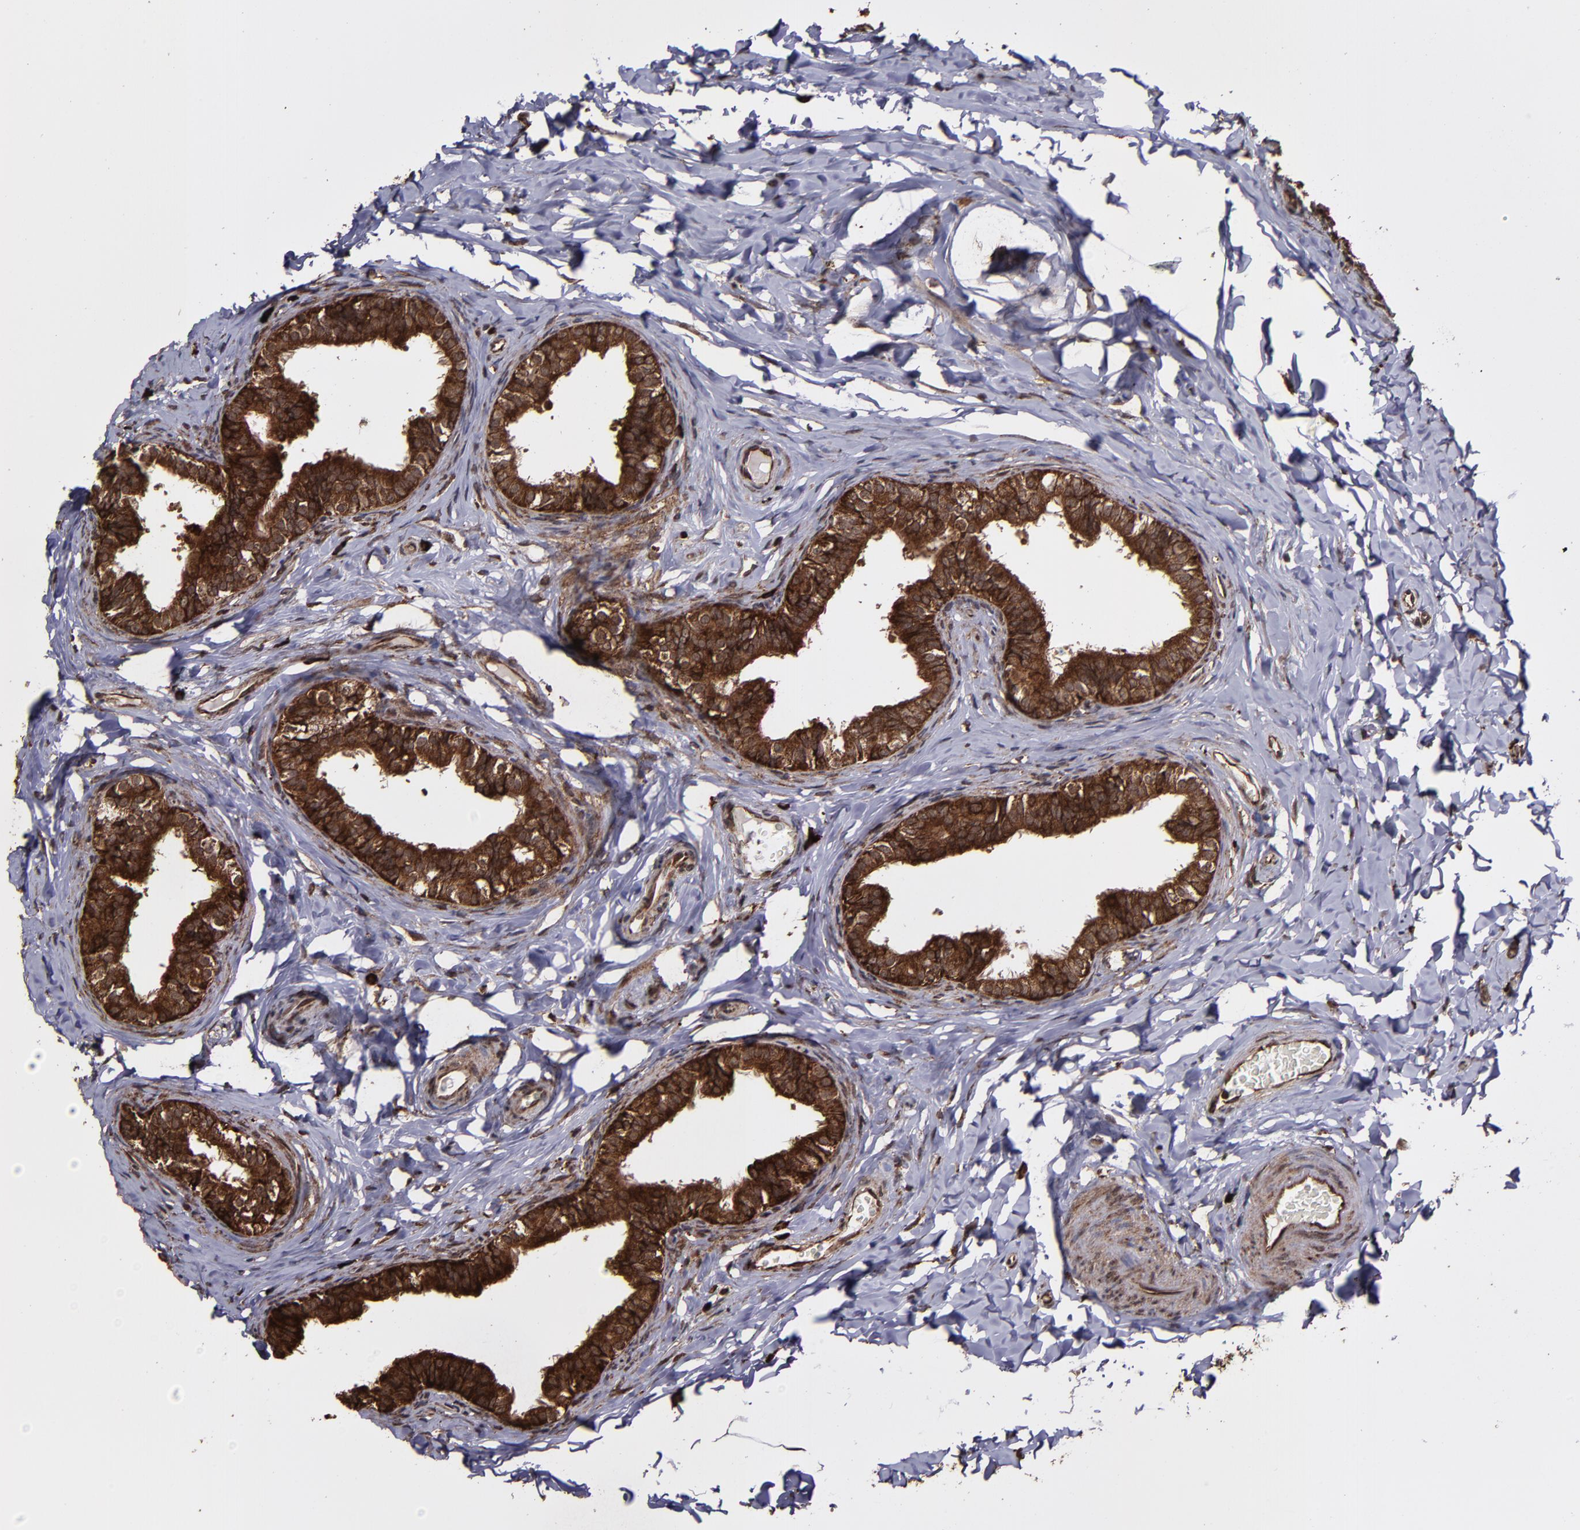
{"staining": {"intensity": "strong", "quantity": ">75%", "location": "cytoplasmic/membranous,nuclear"}, "tissue": "epididymis", "cell_type": "Glandular cells", "image_type": "normal", "snomed": [{"axis": "morphology", "description": "Normal tissue, NOS"}, {"axis": "topography", "description": "Soft tissue"}, {"axis": "topography", "description": "Epididymis"}], "caption": "Immunohistochemistry micrograph of normal human epididymis stained for a protein (brown), which shows high levels of strong cytoplasmic/membranous,nuclear positivity in approximately >75% of glandular cells.", "gene": "EIF4ENIF1", "patient": {"sex": "male", "age": 26}}